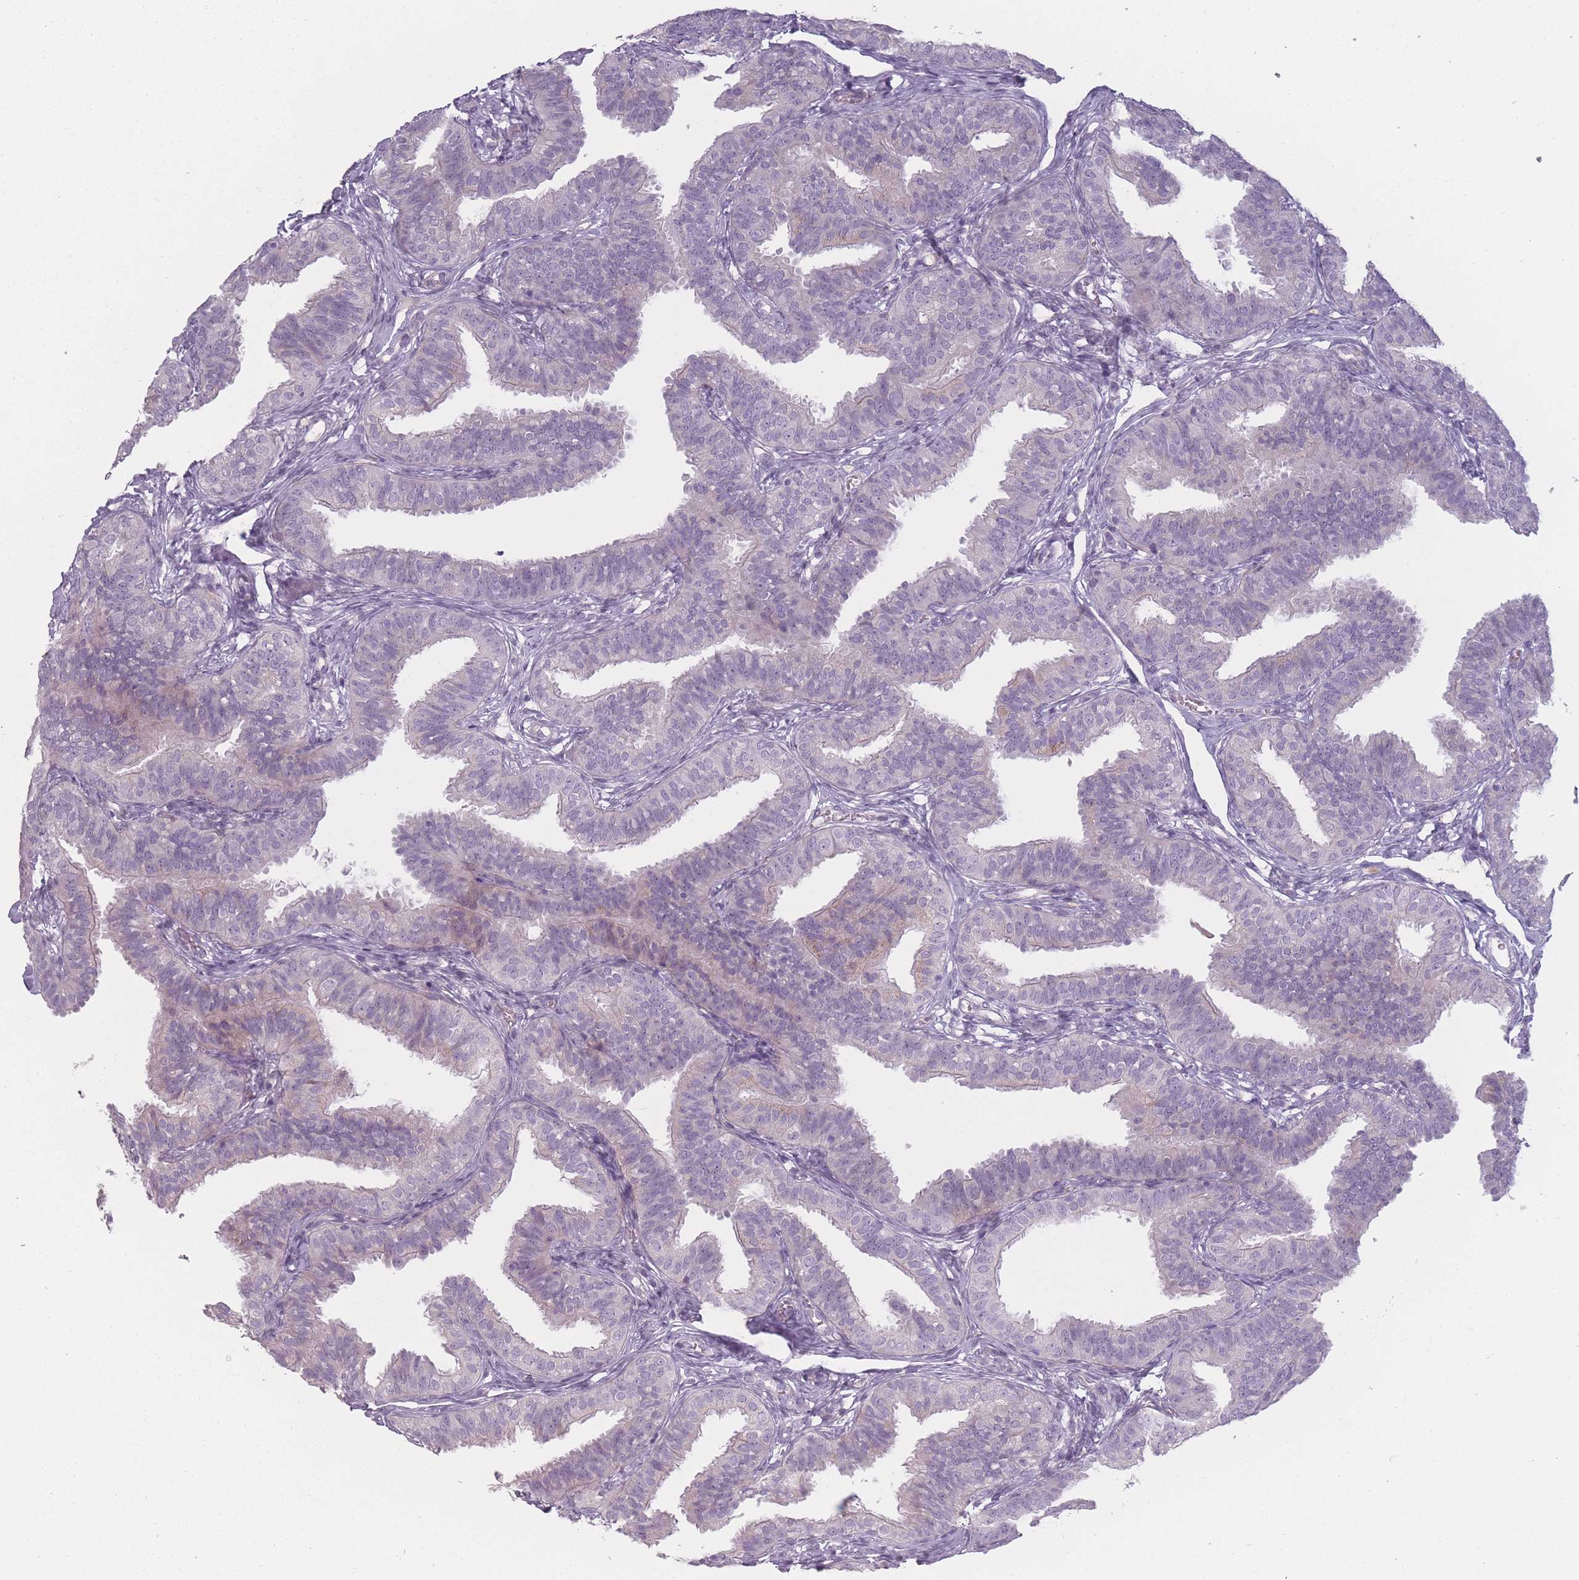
{"staining": {"intensity": "negative", "quantity": "none", "location": "none"}, "tissue": "fallopian tube", "cell_type": "Glandular cells", "image_type": "normal", "snomed": [{"axis": "morphology", "description": "Normal tissue, NOS"}, {"axis": "topography", "description": "Fallopian tube"}], "caption": "Immunohistochemistry of benign human fallopian tube demonstrates no staining in glandular cells.", "gene": "RASL10B", "patient": {"sex": "female", "age": 35}}